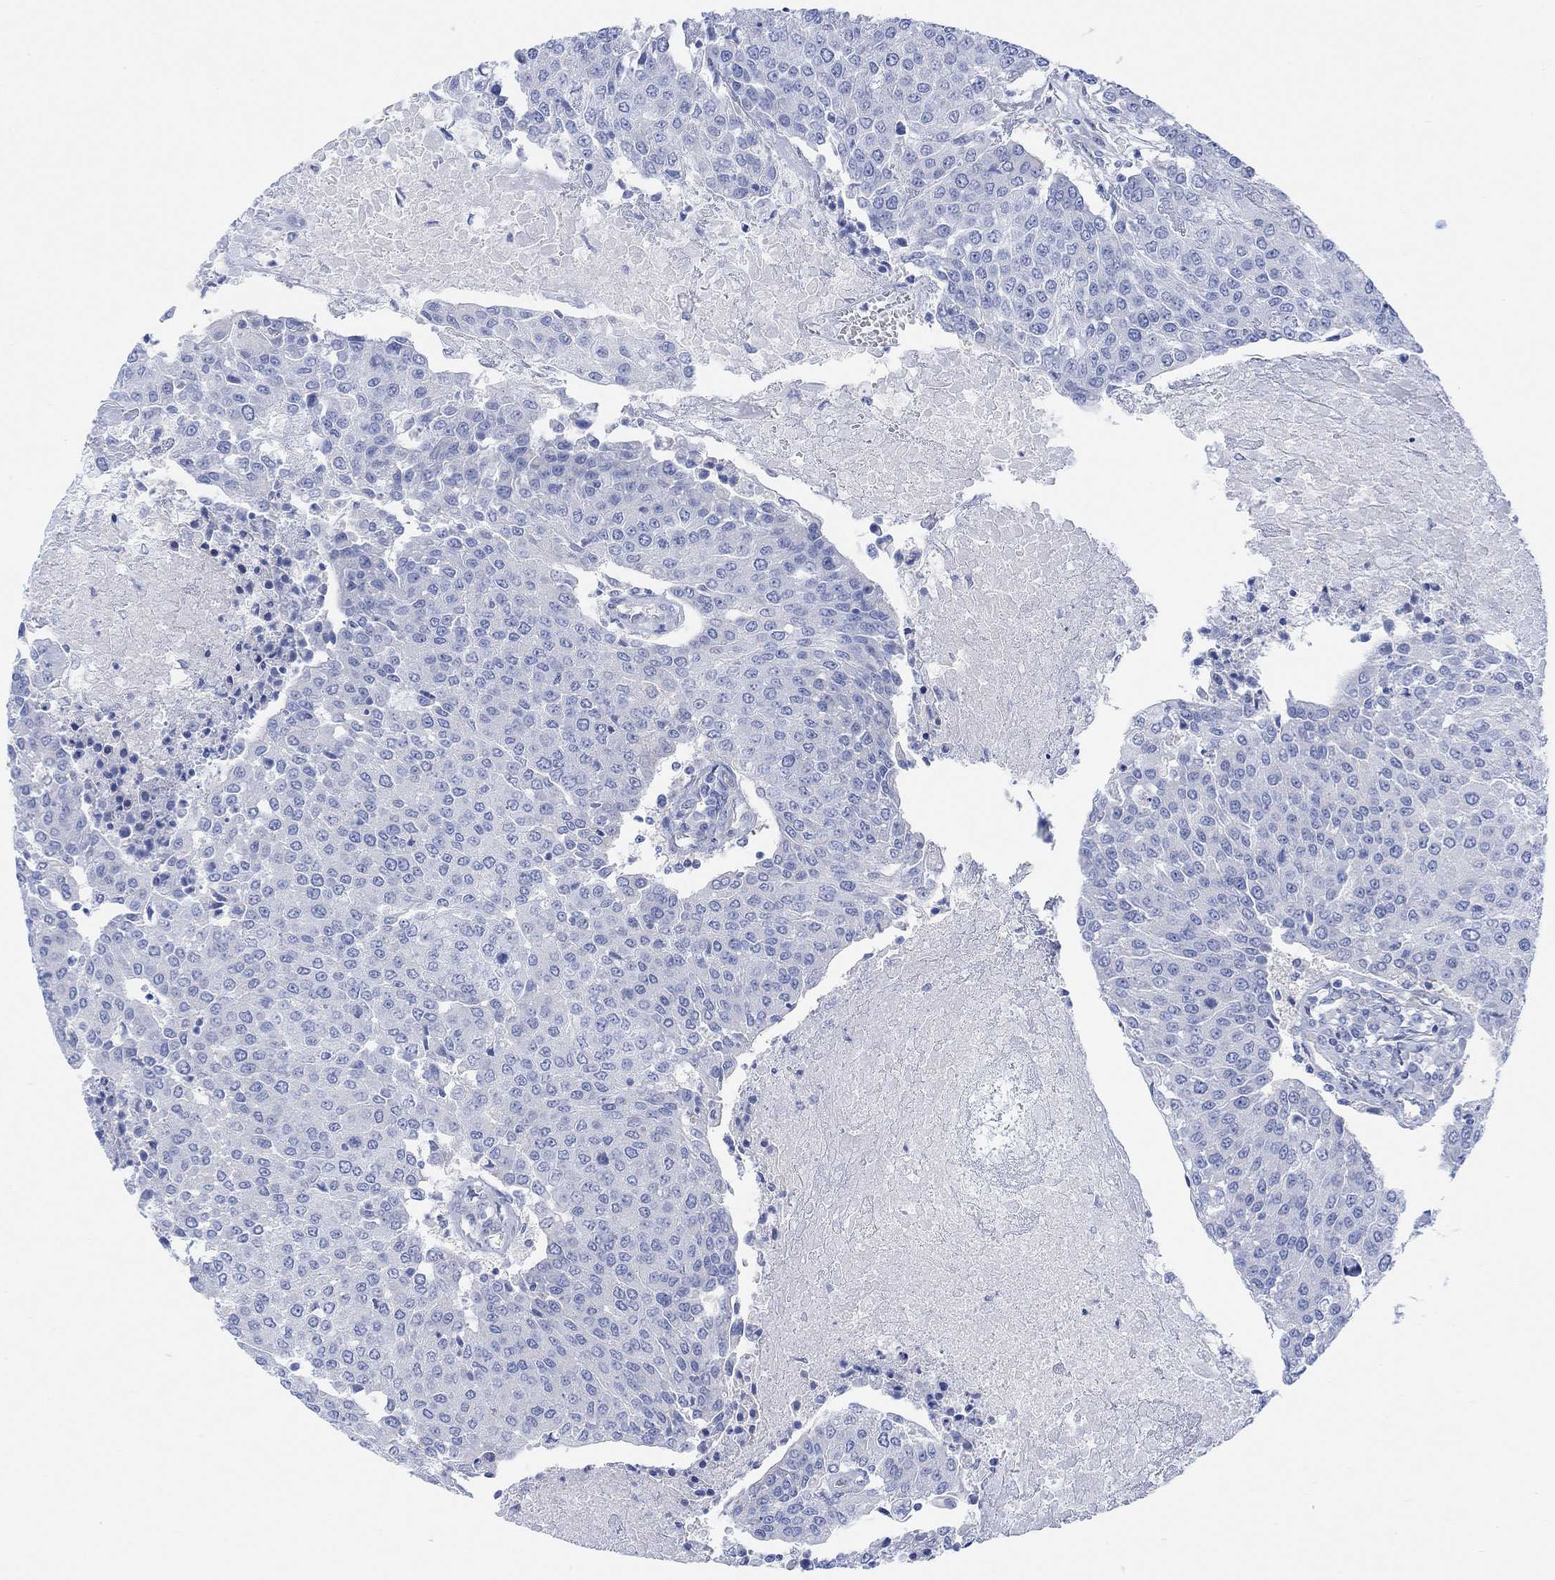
{"staining": {"intensity": "negative", "quantity": "none", "location": "none"}, "tissue": "urothelial cancer", "cell_type": "Tumor cells", "image_type": "cancer", "snomed": [{"axis": "morphology", "description": "Urothelial carcinoma, High grade"}, {"axis": "topography", "description": "Urinary bladder"}], "caption": "Immunohistochemistry photomicrograph of neoplastic tissue: high-grade urothelial carcinoma stained with DAB (3,3'-diaminobenzidine) shows no significant protein staining in tumor cells.", "gene": "TLDC2", "patient": {"sex": "female", "age": 85}}